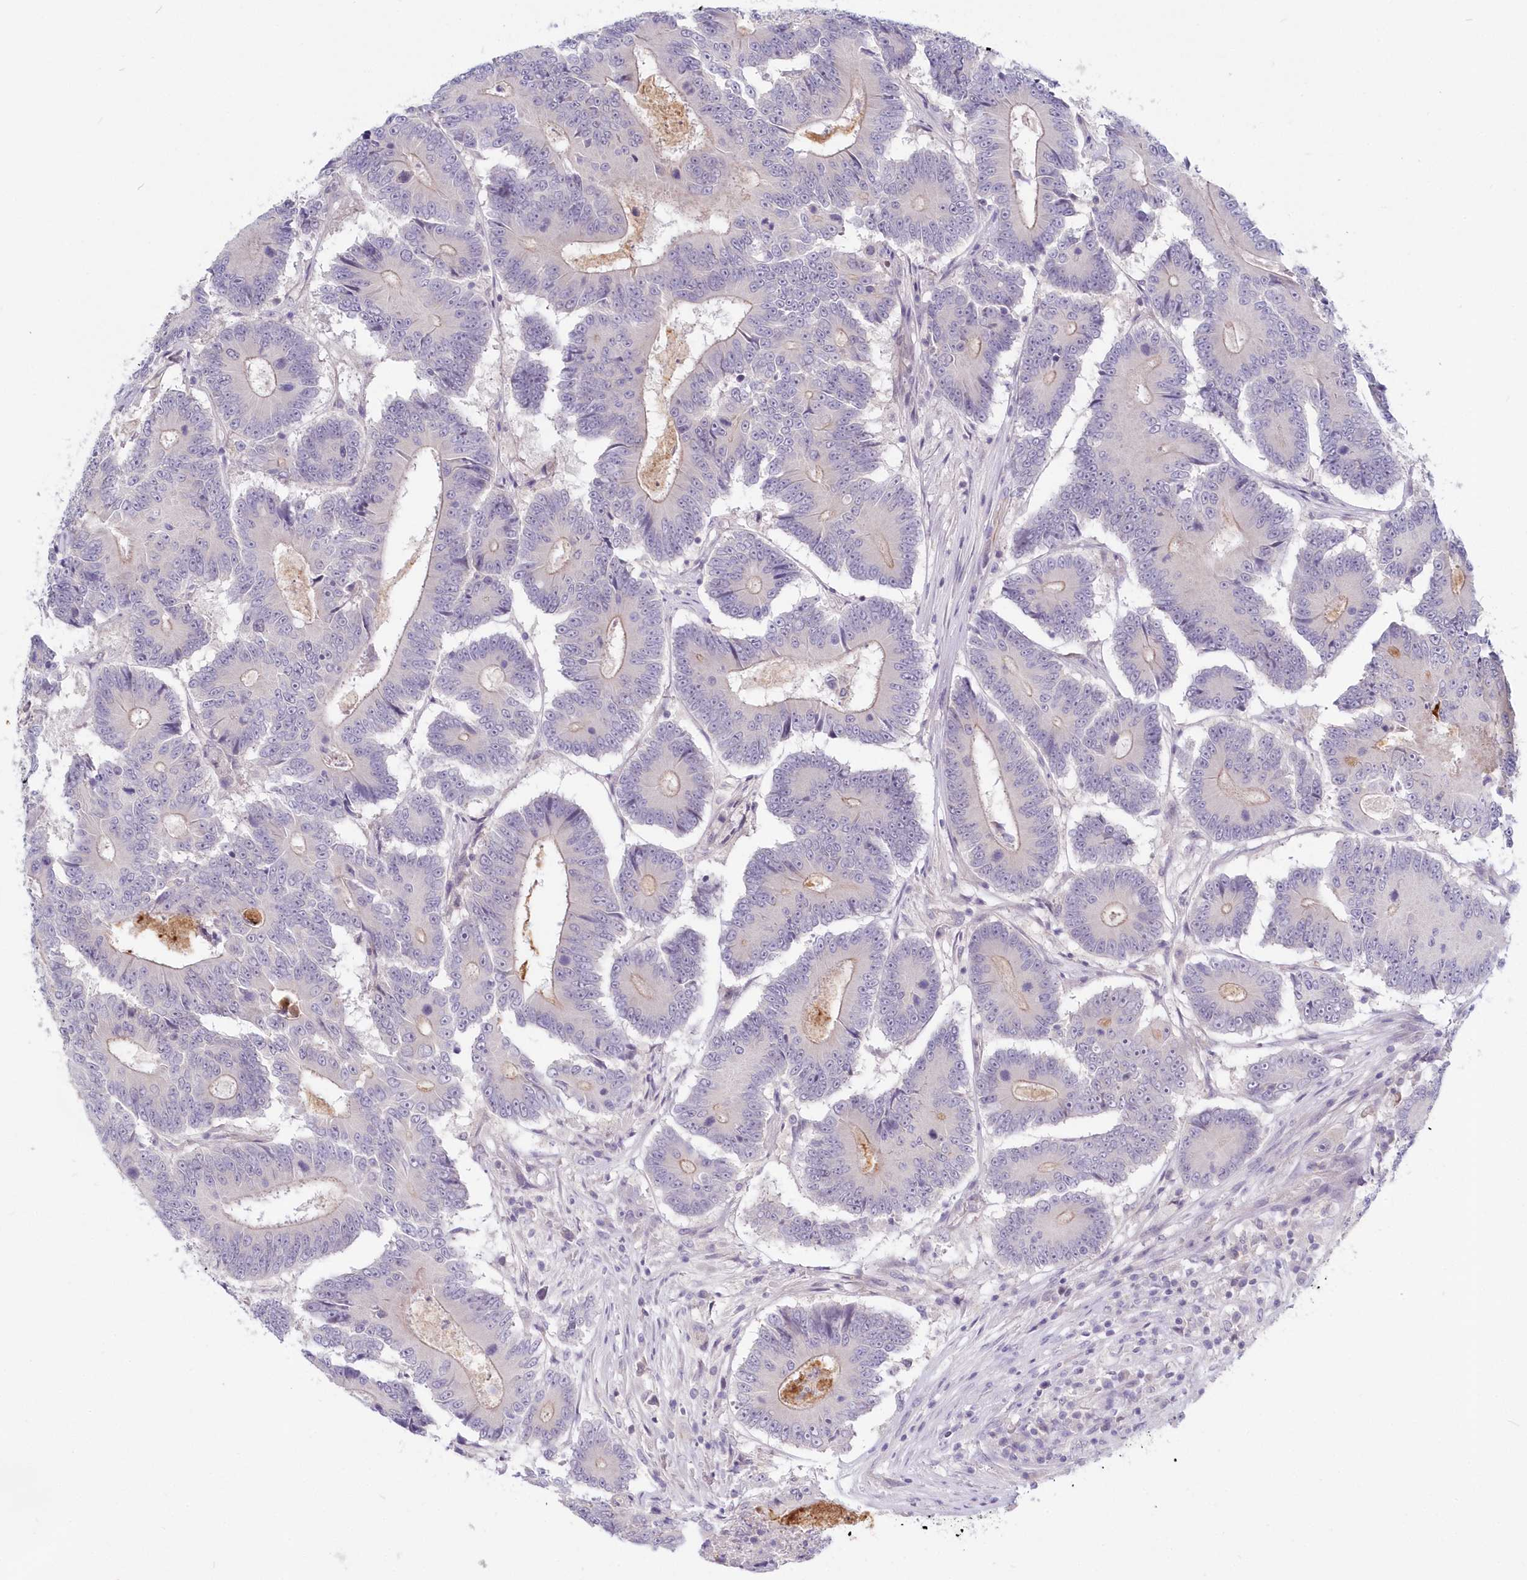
{"staining": {"intensity": "negative", "quantity": "none", "location": "none"}, "tissue": "colorectal cancer", "cell_type": "Tumor cells", "image_type": "cancer", "snomed": [{"axis": "morphology", "description": "Adenocarcinoma, NOS"}, {"axis": "topography", "description": "Colon"}], "caption": "IHC of colorectal cancer (adenocarcinoma) exhibits no positivity in tumor cells.", "gene": "KATNA1", "patient": {"sex": "male", "age": 83}}